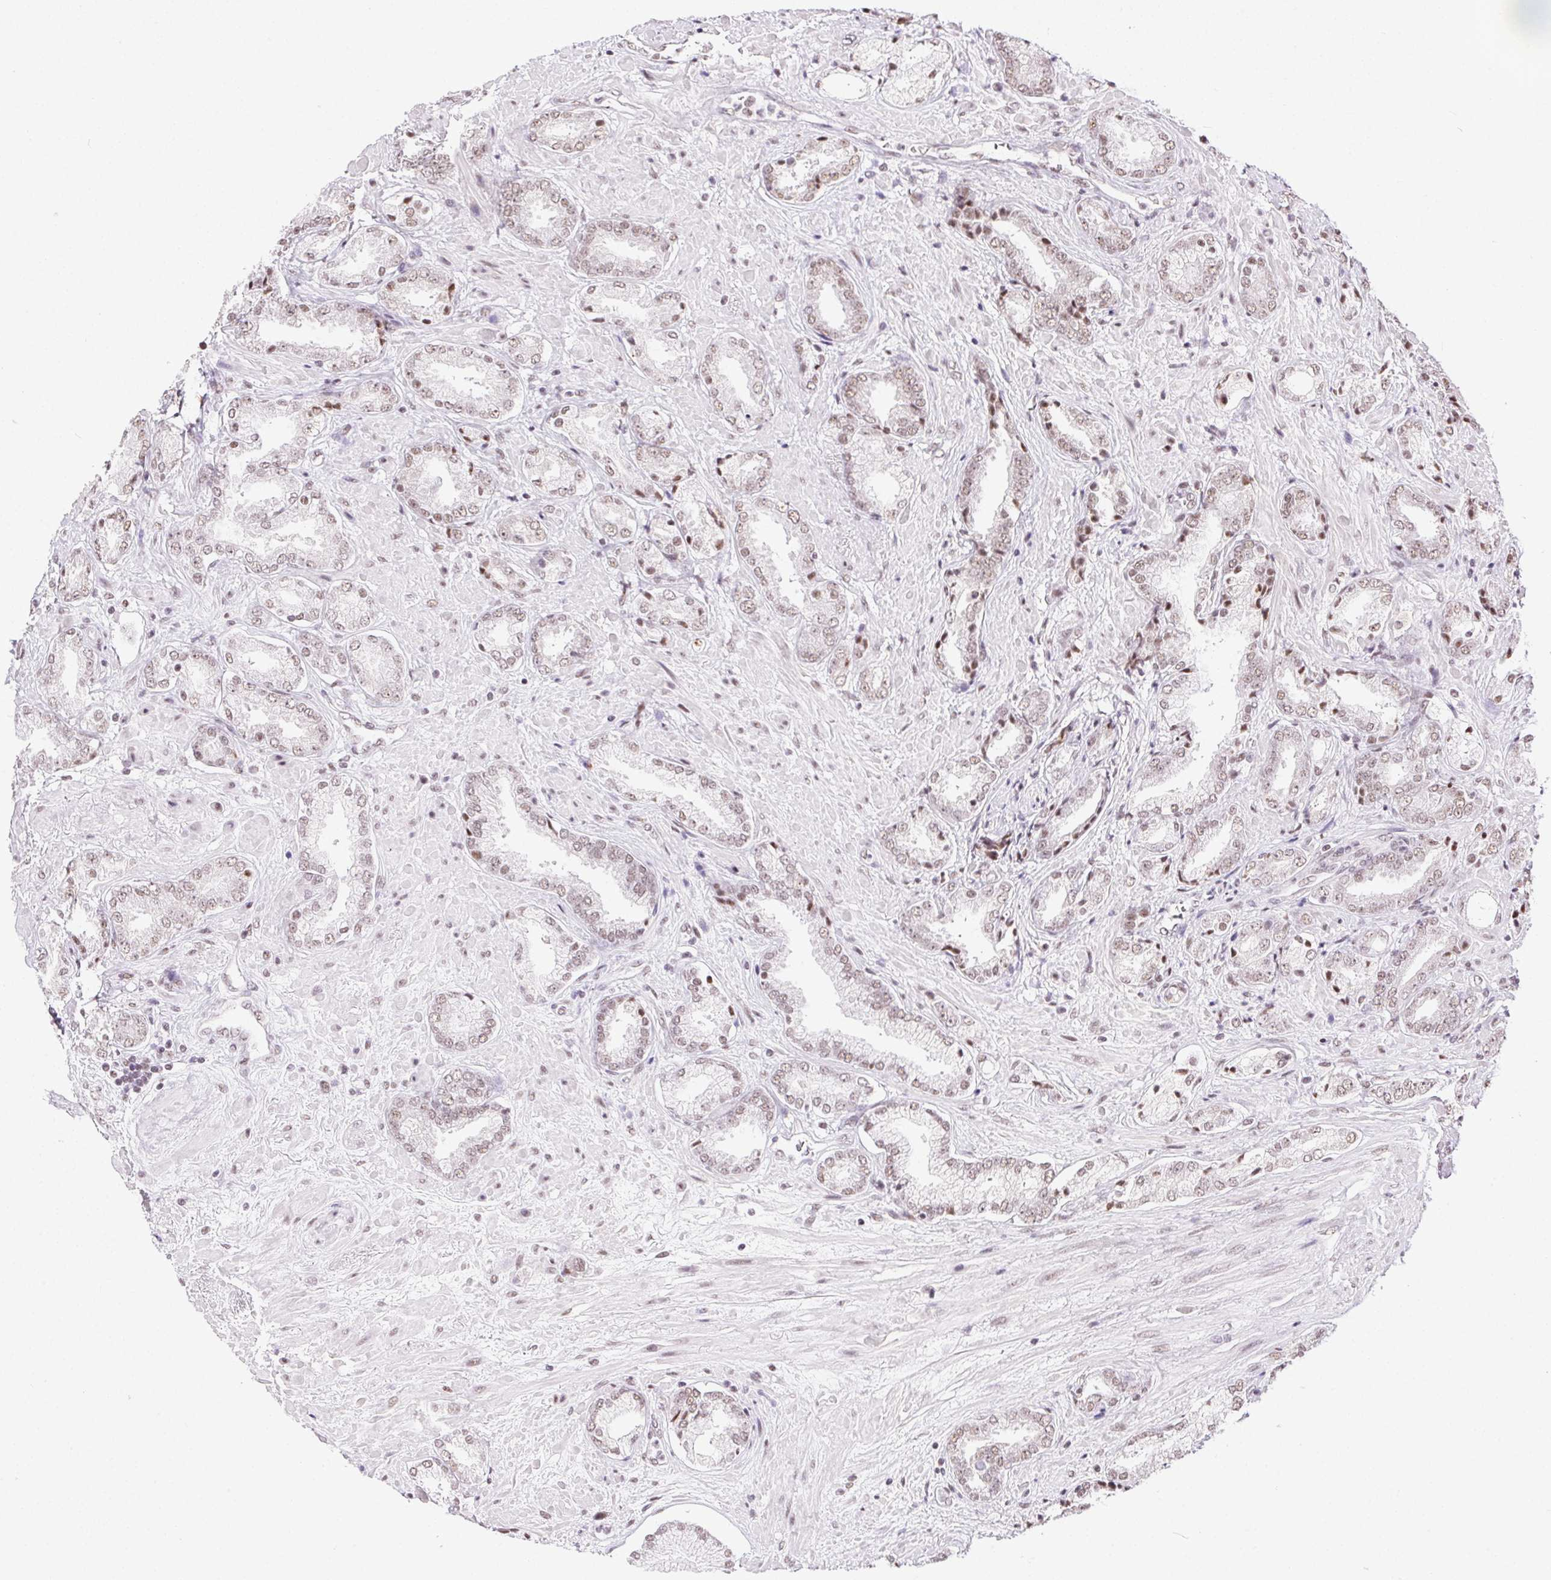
{"staining": {"intensity": "weak", "quantity": "25%-75%", "location": "nuclear"}, "tissue": "prostate cancer", "cell_type": "Tumor cells", "image_type": "cancer", "snomed": [{"axis": "morphology", "description": "Adenocarcinoma, High grade"}, {"axis": "topography", "description": "Prostate"}], "caption": "The histopathology image reveals staining of adenocarcinoma (high-grade) (prostate), revealing weak nuclear protein expression (brown color) within tumor cells. Using DAB (3,3'-diaminobenzidine) (brown) and hematoxylin (blue) stains, captured at high magnification using brightfield microscopy.", "gene": "TRA2B", "patient": {"sex": "male", "age": 56}}